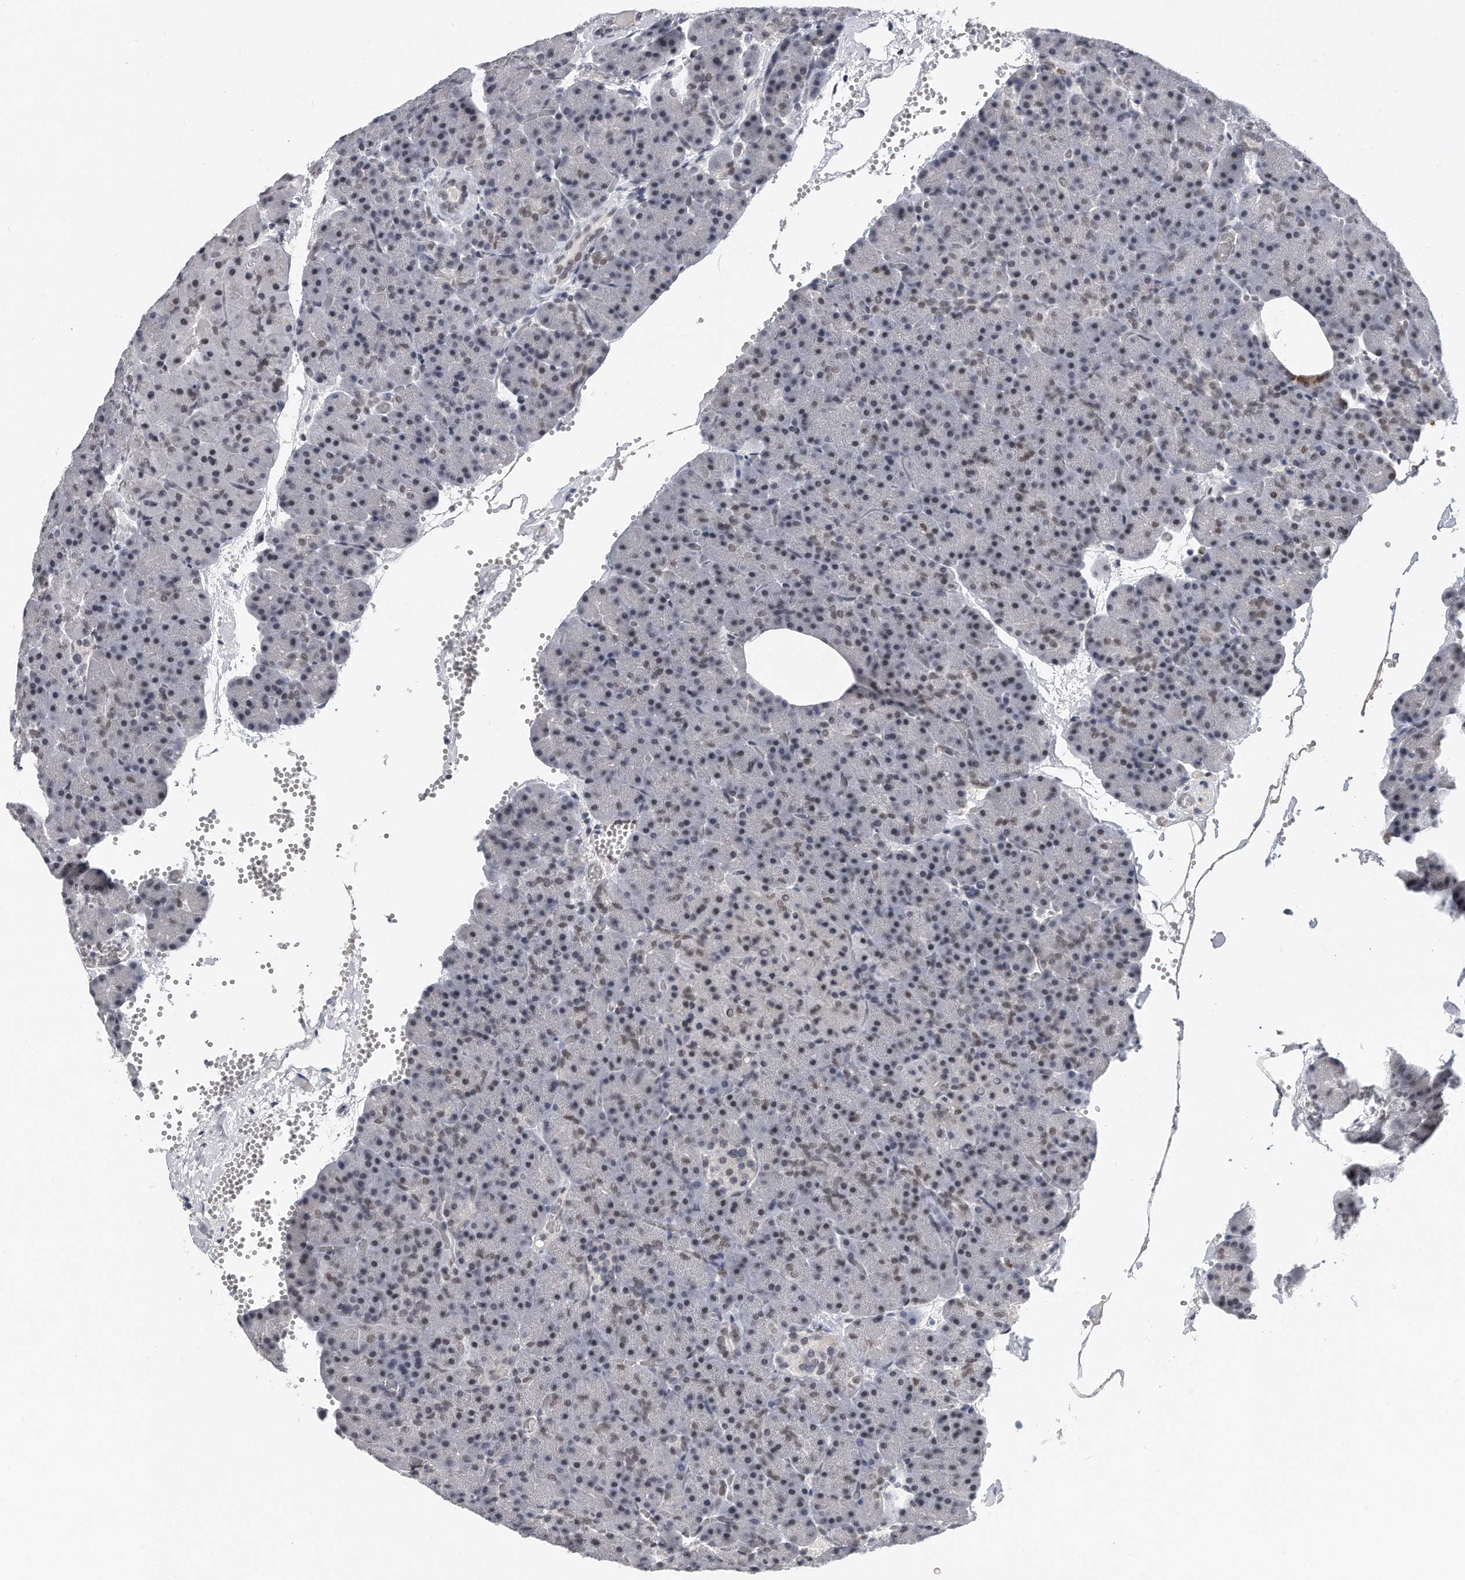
{"staining": {"intensity": "weak", "quantity": "25%-75%", "location": "nuclear"}, "tissue": "pancreas", "cell_type": "Exocrine glandular cells", "image_type": "normal", "snomed": [{"axis": "morphology", "description": "Normal tissue, NOS"}, {"axis": "morphology", "description": "Carcinoid, malignant, NOS"}, {"axis": "topography", "description": "Pancreas"}], "caption": "This image displays benign pancreas stained with immunohistochemistry (IHC) to label a protein in brown. The nuclear of exocrine glandular cells show weak positivity for the protein. Nuclei are counter-stained blue.", "gene": "CTBP2", "patient": {"sex": "female", "age": 35}}